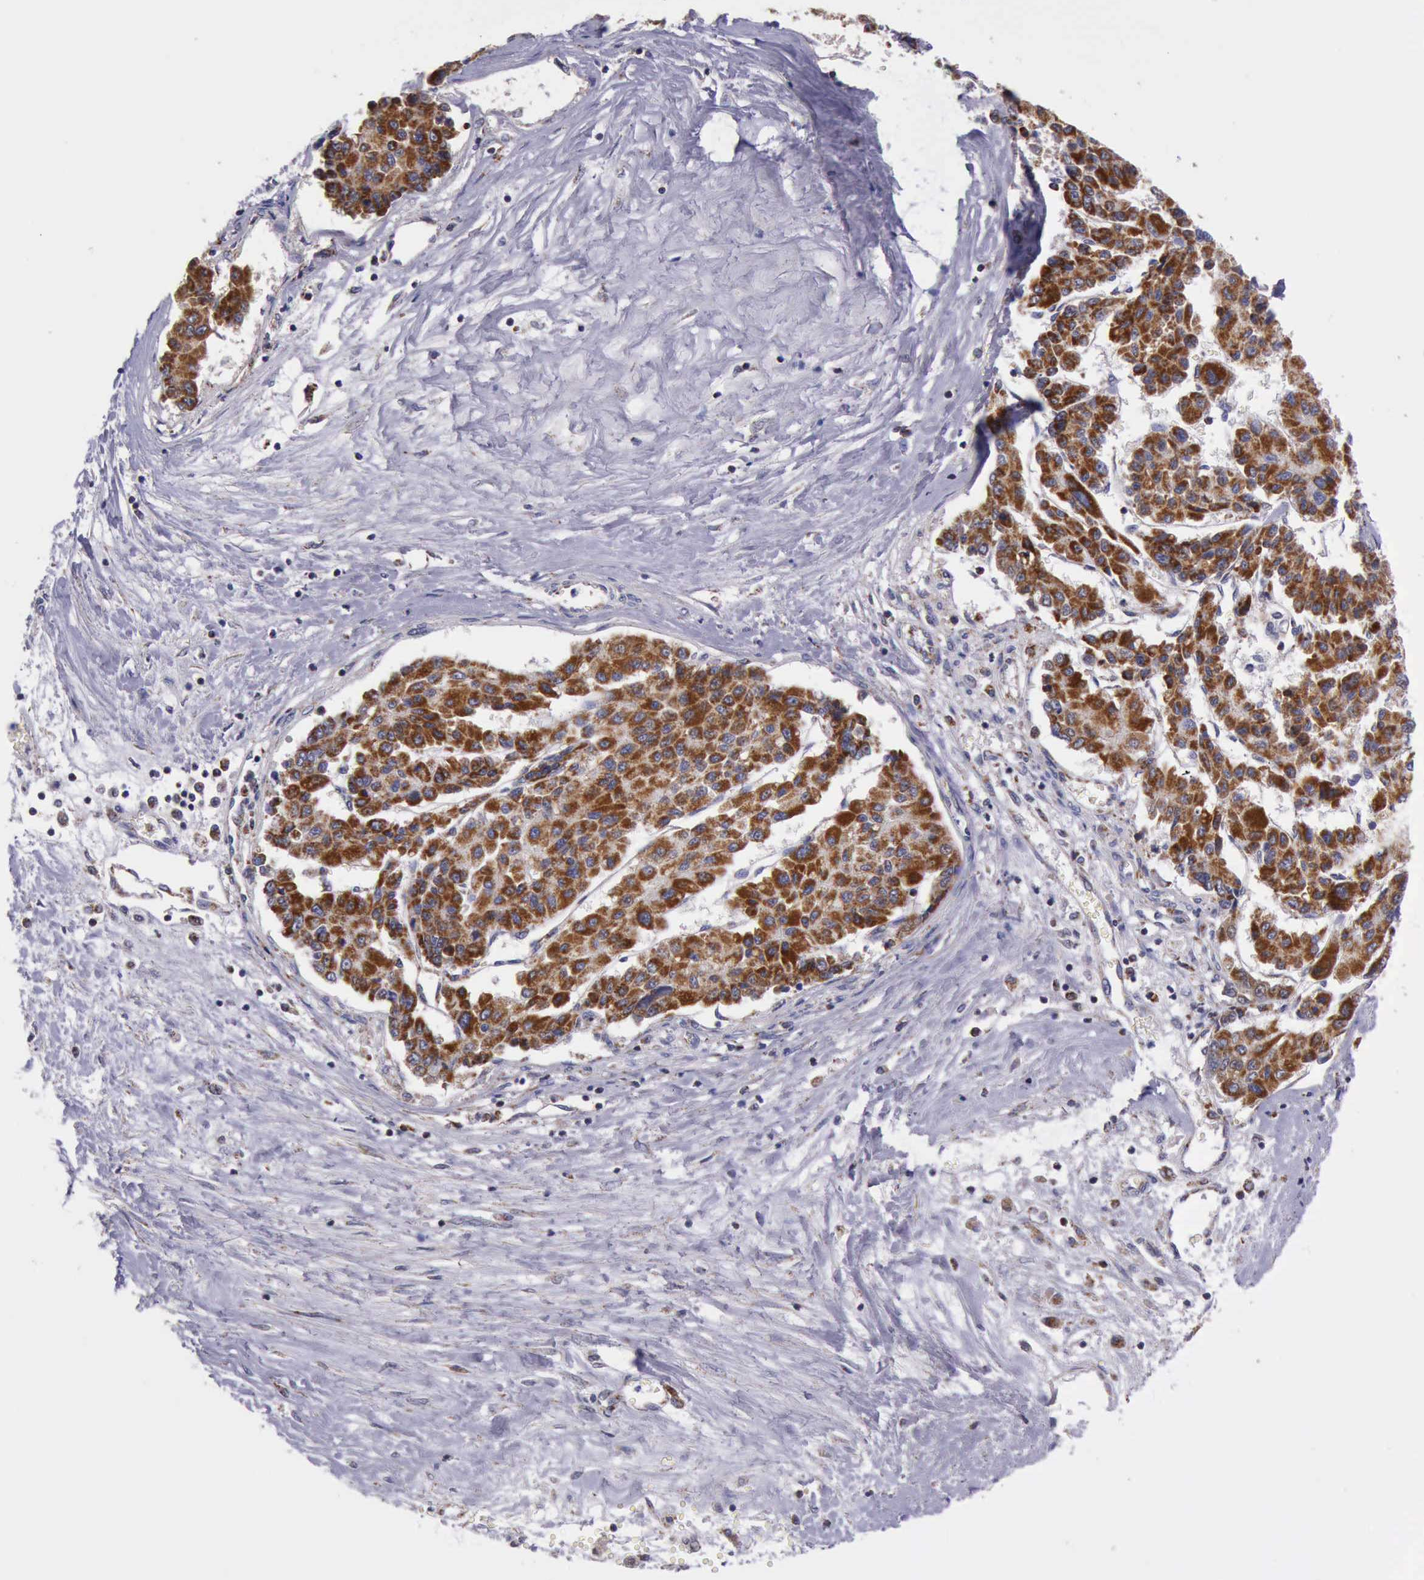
{"staining": {"intensity": "strong", "quantity": ">75%", "location": "cytoplasmic/membranous"}, "tissue": "liver cancer", "cell_type": "Tumor cells", "image_type": "cancer", "snomed": [{"axis": "morphology", "description": "Carcinoma, Hepatocellular, NOS"}, {"axis": "topography", "description": "Liver"}], "caption": "Brown immunohistochemical staining in human liver cancer reveals strong cytoplasmic/membranous positivity in about >75% of tumor cells. The staining was performed using DAB to visualize the protein expression in brown, while the nuclei were stained in blue with hematoxylin (Magnification: 20x).", "gene": "TXN2", "patient": {"sex": "male", "age": 64}}